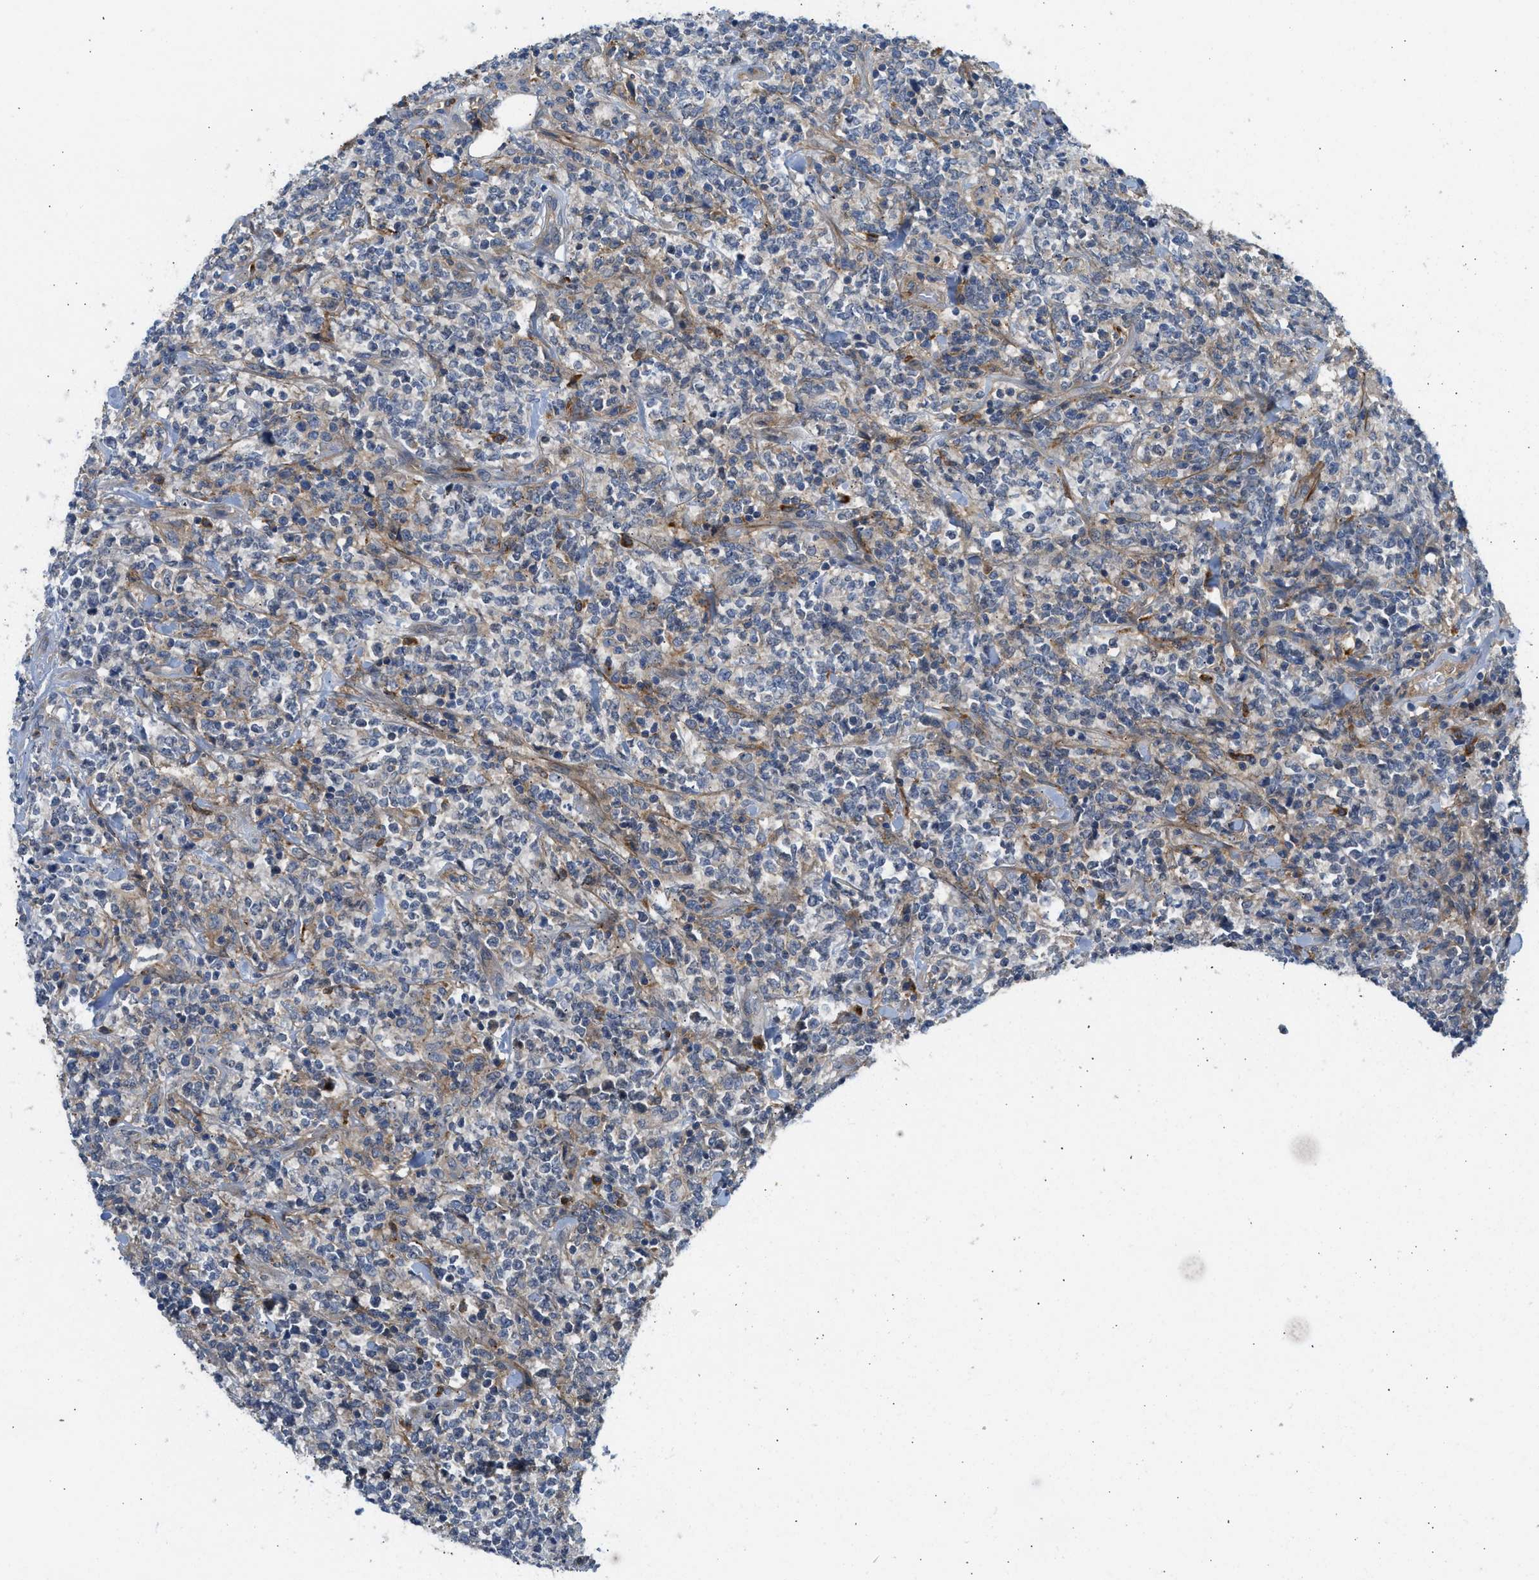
{"staining": {"intensity": "weak", "quantity": "<25%", "location": "cytoplasmic/membranous"}, "tissue": "lymphoma", "cell_type": "Tumor cells", "image_type": "cancer", "snomed": [{"axis": "morphology", "description": "Malignant lymphoma, non-Hodgkin's type, High grade"}, {"axis": "topography", "description": "Soft tissue"}], "caption": "Lymphoma stained for a protein using IHC shows no expression tumor cells.", "gene": "RHBDF2", "patient": {"sex": "male", "age": 18}}